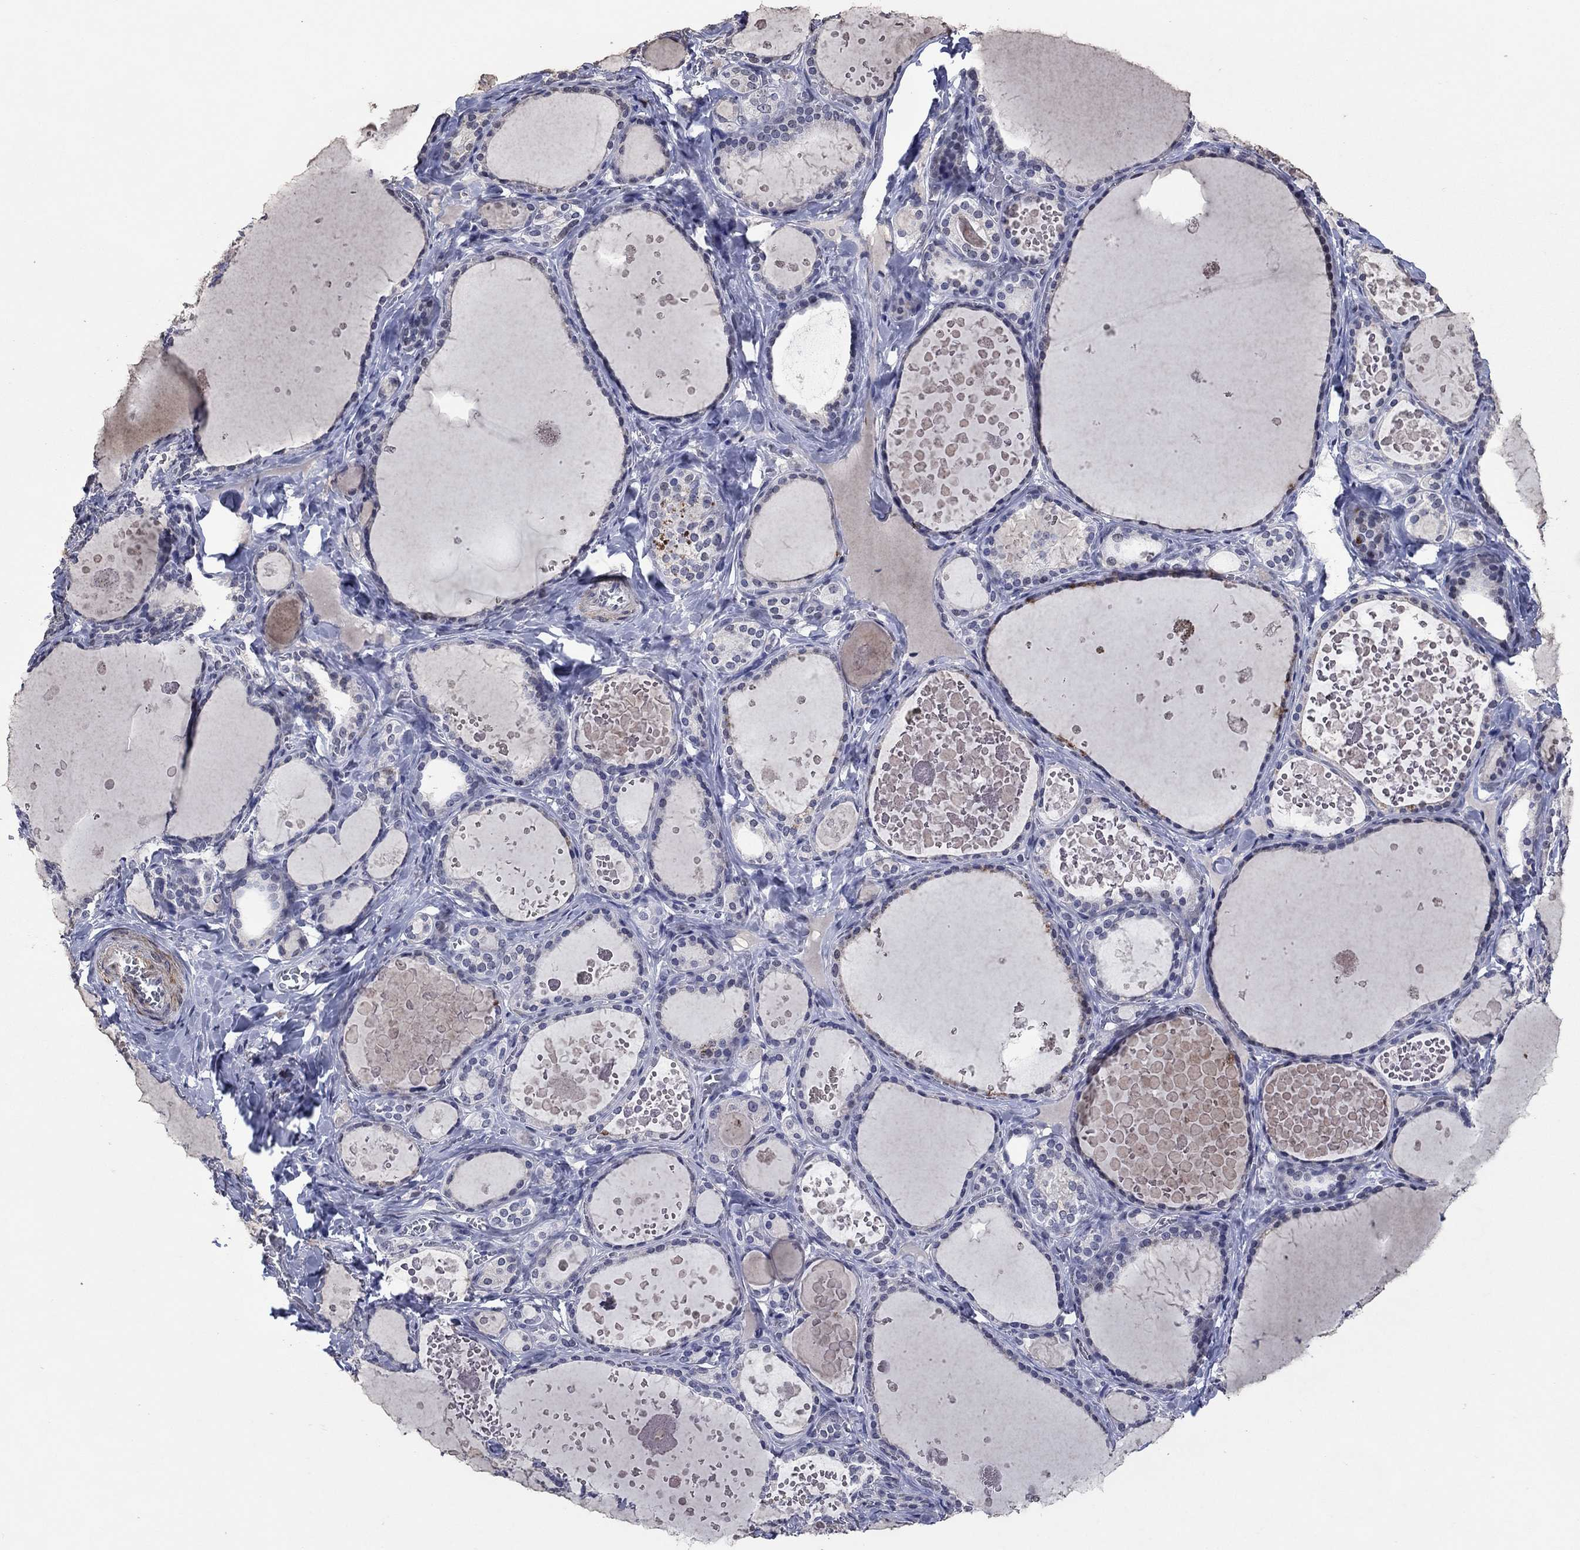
{"staining": {"intensity": "negative", "quantity": "none", "location": "none"}, "tissue": "thyroid gland", "cell_type": "Glandular cells", "image_type": "normal", "snomed": [{"axis": "morphology", "description": "Normal tissue, NOS"}, {"axis": "topography", "description": "Thyroid gland"}], "caption": "Thyroid gland stained for a protein using IHC displays no staining glandular cells.", "gene": "TYMS", "patient": {"sex": "female", "age": 56}}